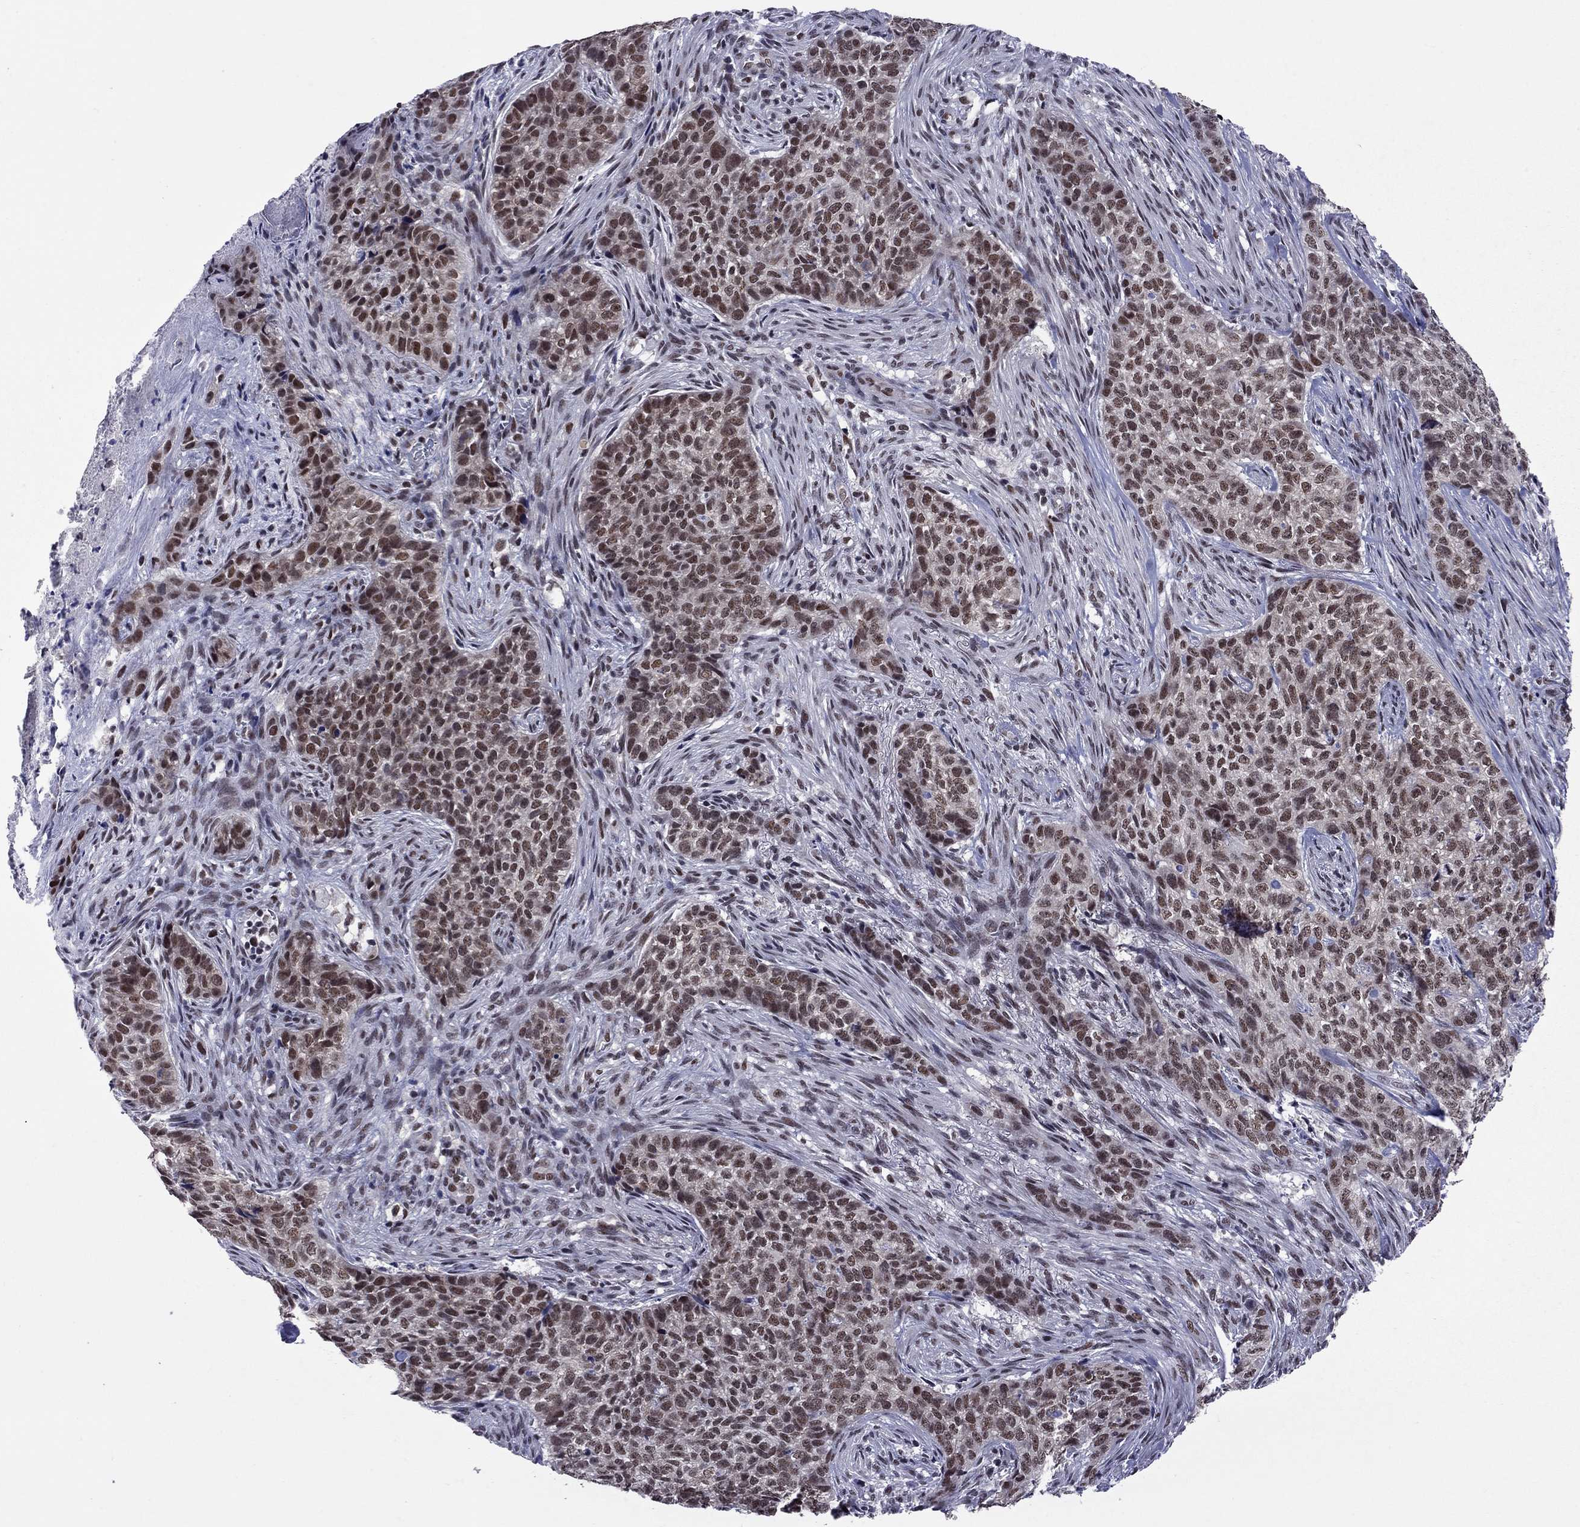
{"staining": {"intensity": "moderate", "quantity": ">75%", "location": "nuclear"}, "tissue": "skin cancer", "cell_type": "Tumor cells", "image_type": "cancer", "snomed": [{"axis": "morphology", "description": "Basal cell carcinoma"}, {"axis": "topography", "description": "Skin"}], "caption": "Skin cancer tissue exhibits moderate nuclear staining in approximately >75% of tumor cells (DAB (3,3'-diaminobenzidine) IHC with brightfield microscopy, high magnification).", "gene": "TAF9", "patient": {"sex": "female", "age": 69}}